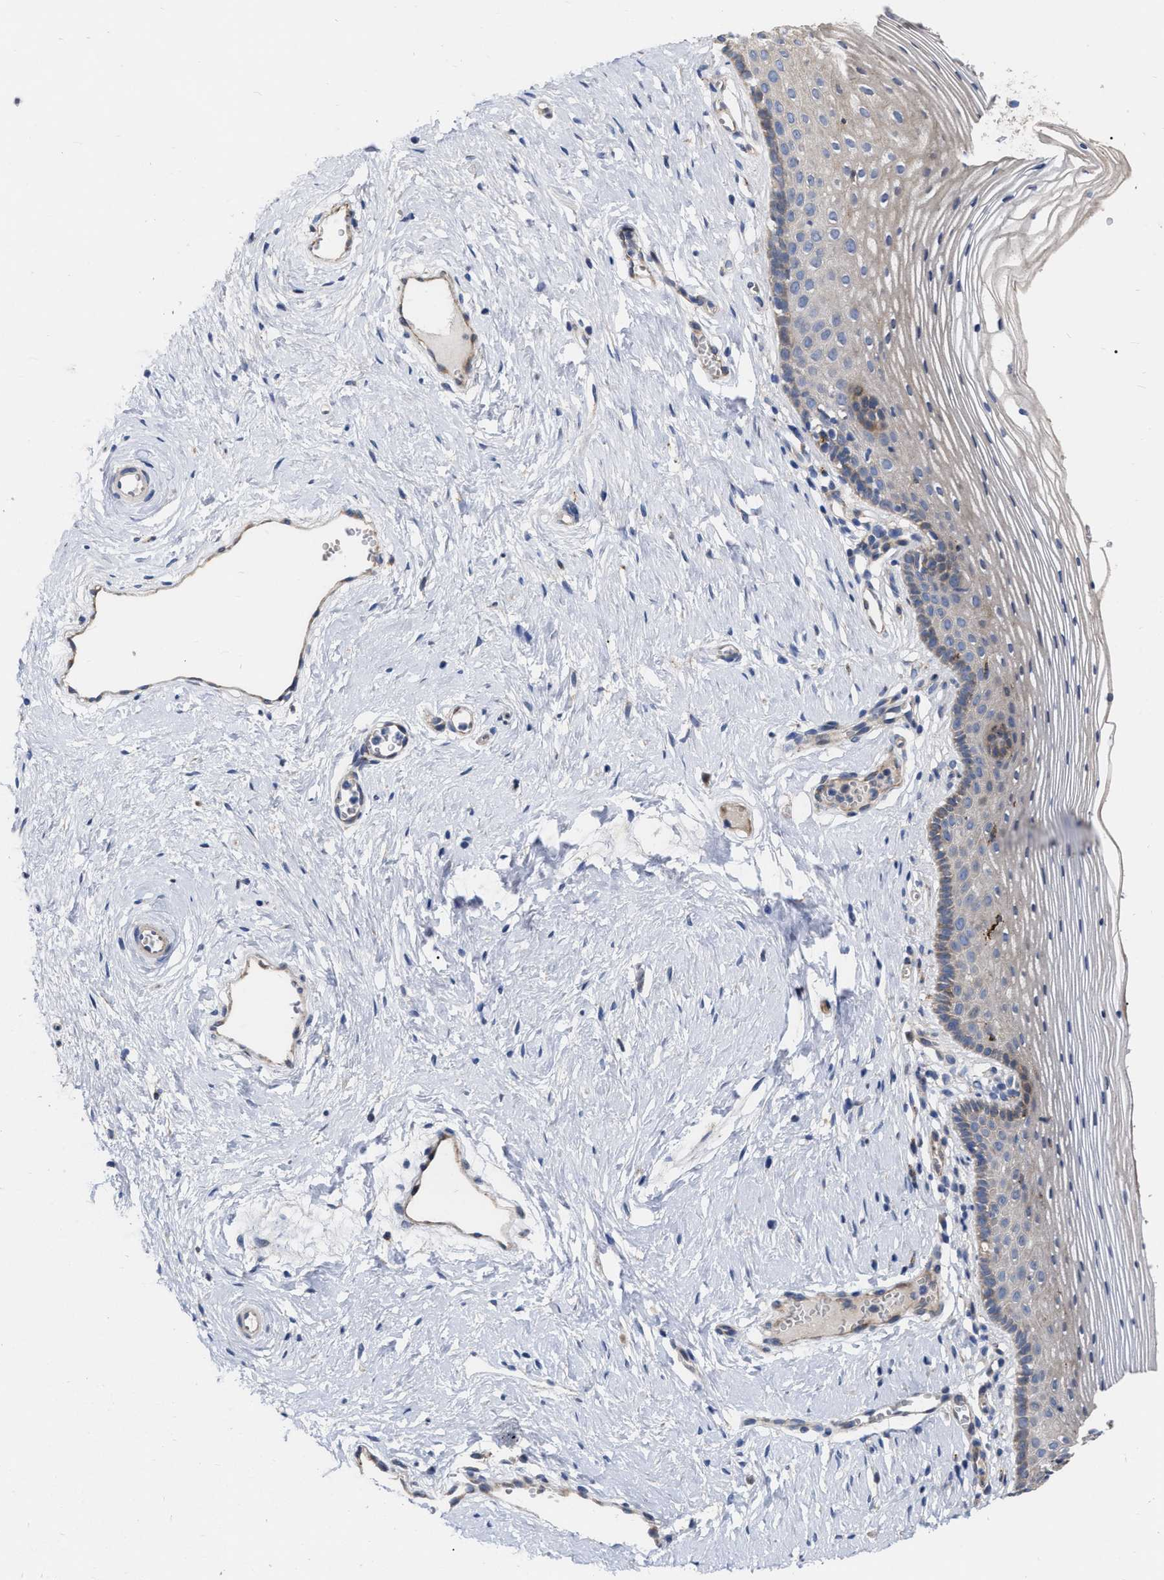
{"staining": {"intensity": "moderate", "quantity": "25%-75%", "location": "cytoplasmic/membranous"}, "tissue": "vagina", "cell_type": "Squamous epithelial cells", "image_type": "normal", "snomed": [{"axis": "morphology", "description": "Normal tissue, NOS"}, {"axis": "topography", "description": "Vagina"}], "caption": "Immunohistochemical staining of unremarkable vagina displays medium levels of moderate cytoplasmic/membranous staining in about 25%-75% of squamous epithelial cells. (Stains: DAB (3,3'-diaminobenzidine) in brown, nuclei in blue, Microscopy: brightfield microscopy at high magnification).", "gene": "MLST8", "patient": {"sex": "female", "age": 32}}